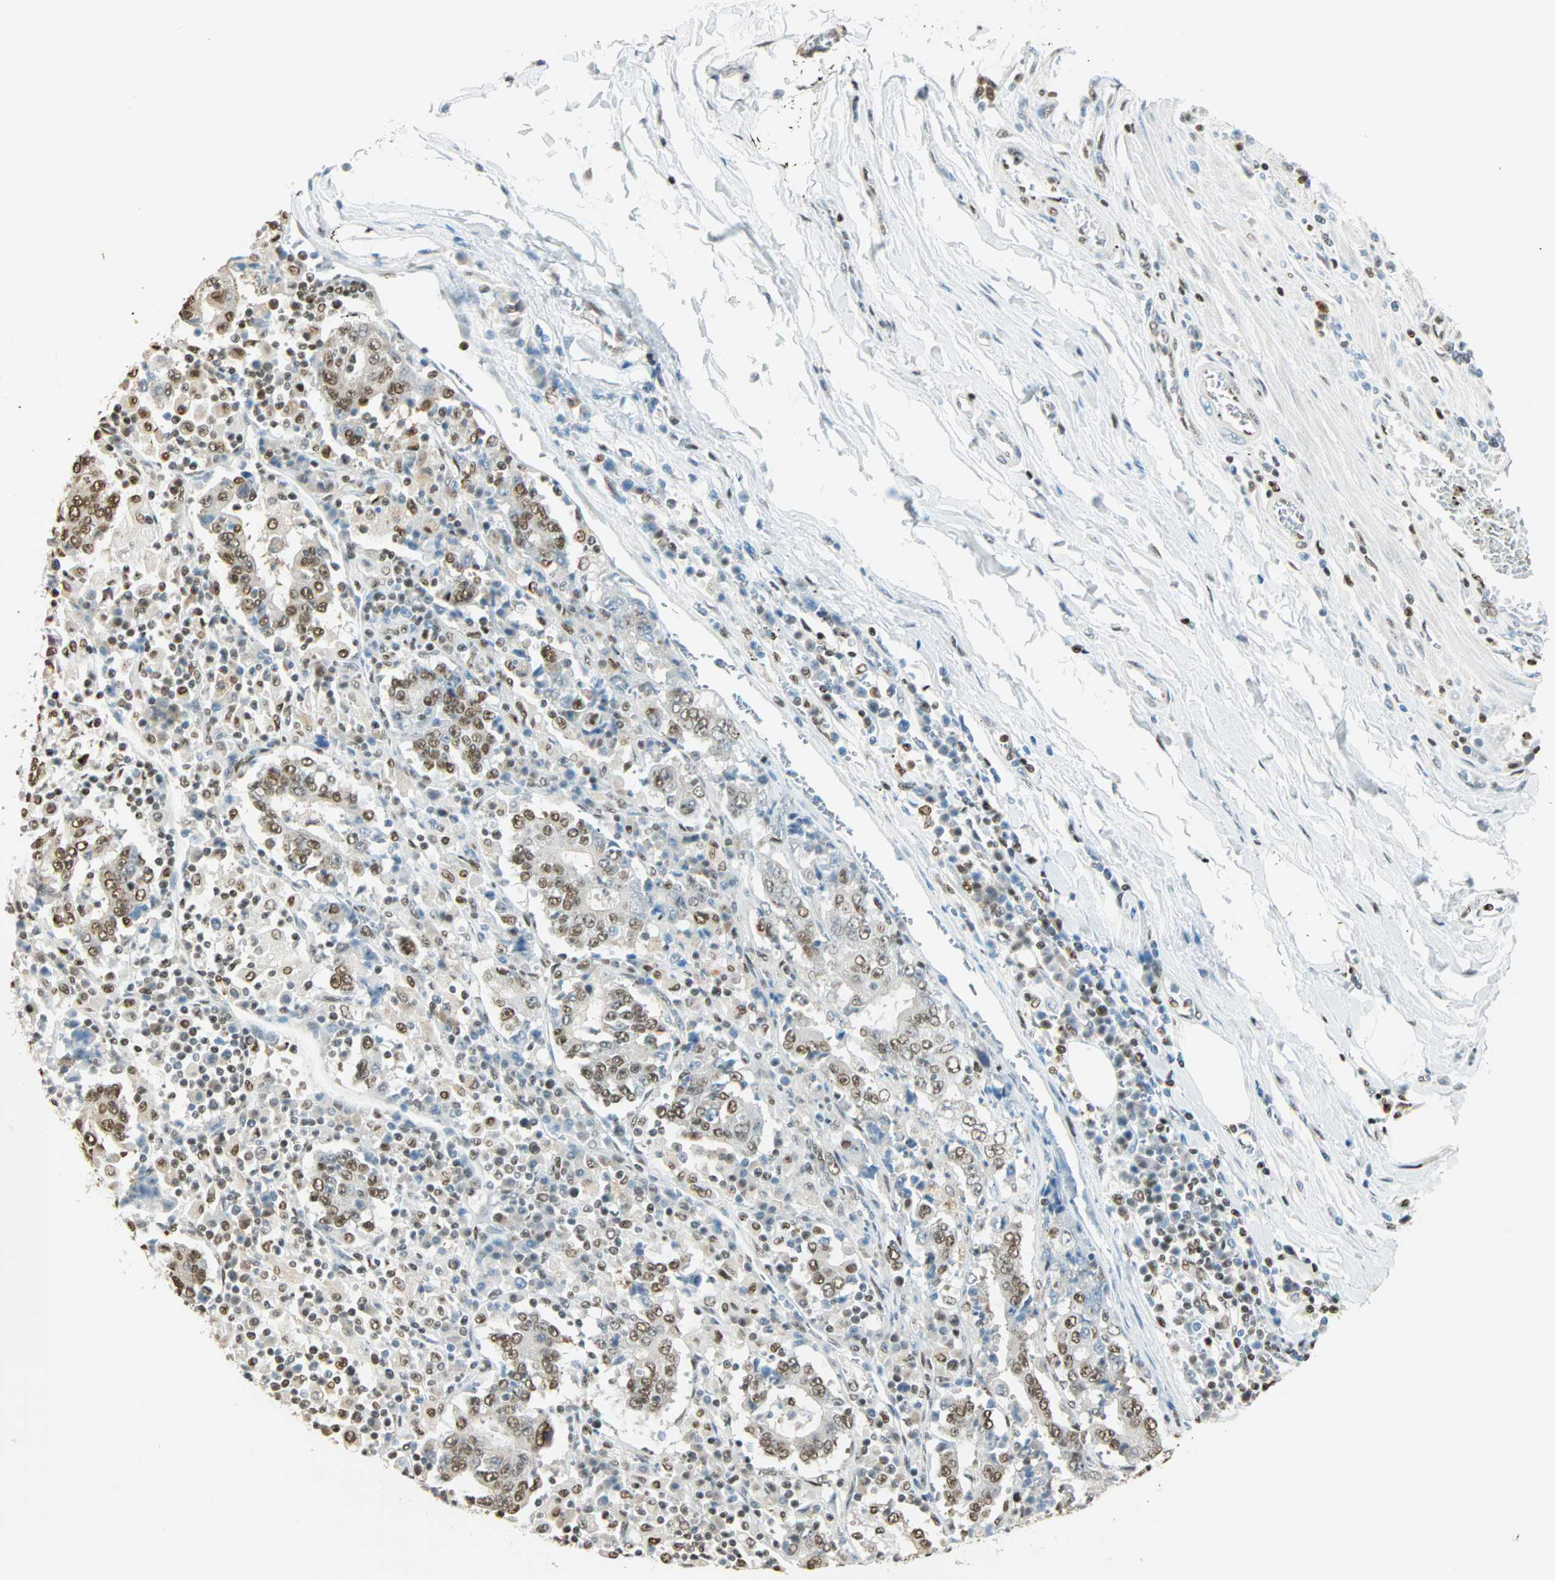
{"staining": {"intensity": "moderate", "quantity": ">75%", "location": "nuclear"}, "tissue": "stomach cancer", "cell_type": "Tumor cells", "image_type": "cancer", "snomed": [{"axis": "morphology", "description": "Normal tissue, NOS"}, {"axis": "morphology", "description": "Adenocarcinoma, NOS"}, {"axis": "topography", "description": "Stomach, upper"}, {"axis": "topography", "description": "Stomach"}], "caption": "Protein staining by immunohistochemistry reveals moderate nuclear staining in approximately >75% of tumor cells in stomach cancer. The staining is performed using DAB brown chromogen to label protein expression. The nuclei are counter-stained blue using hematoxylin.", "gene": "FANCG", "patient": {"sex": "male", "age": 59}}